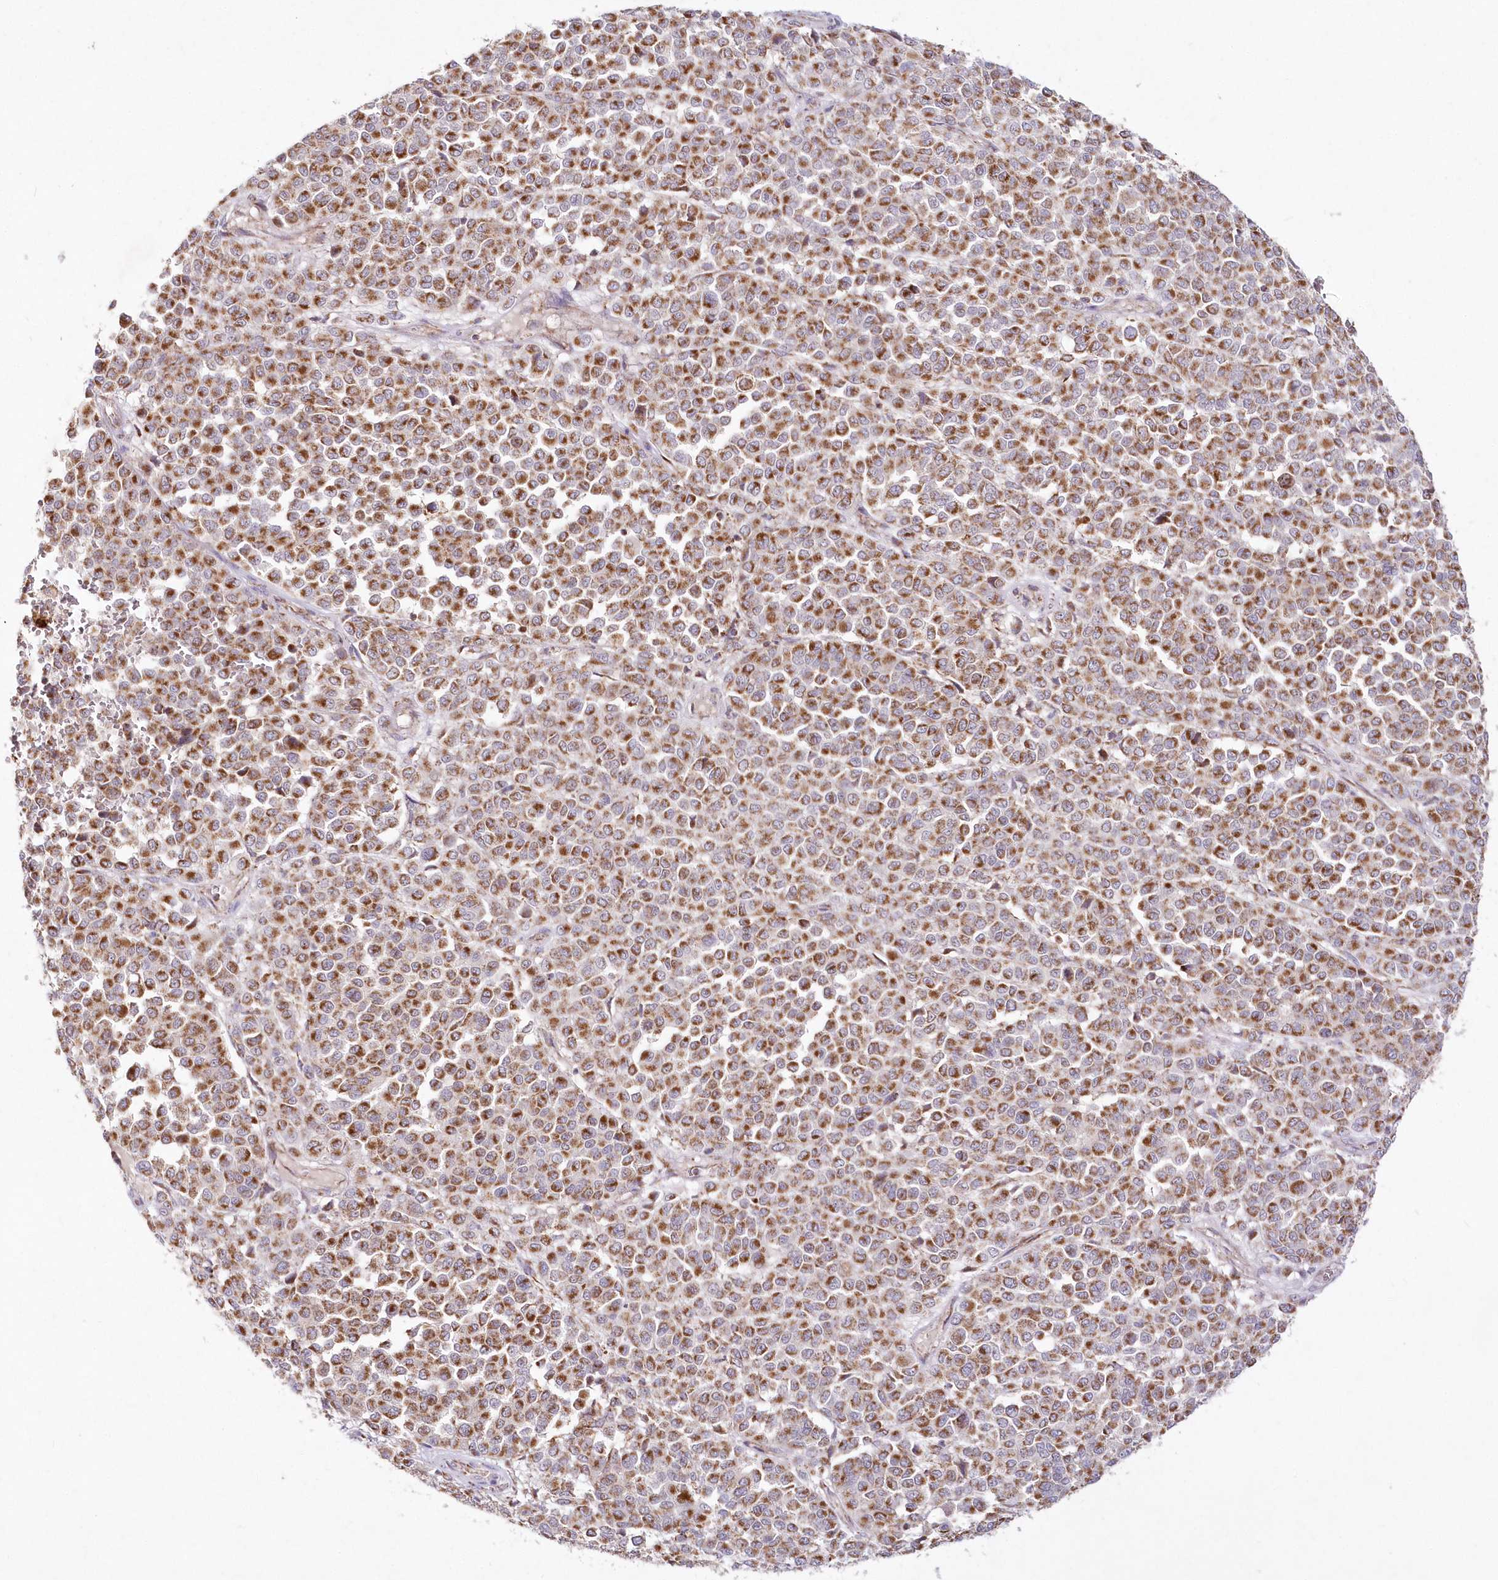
{"staining": {"intensity": "moderate", "quantity": ">75%", "location": "cytoplasmic/membranous"}, "tissue": "melanoma", "cell_type": "Tumor cells", "image_type": "cancer", "snomed": [{"axis": "morphology", "description": "Malignant melanoma, Metastatic site"}, {"axis": "topography", "description": "Pancreas"}], "caption": "This is a photomicrograph of immunohistochemistry staining of malignant melanoma (metastatic site), which shows moderate staining in the cytoplasmic/membranous of tumor cells.", "gene": "DNA2", "patient": {"sex": "female", "age": 30}}